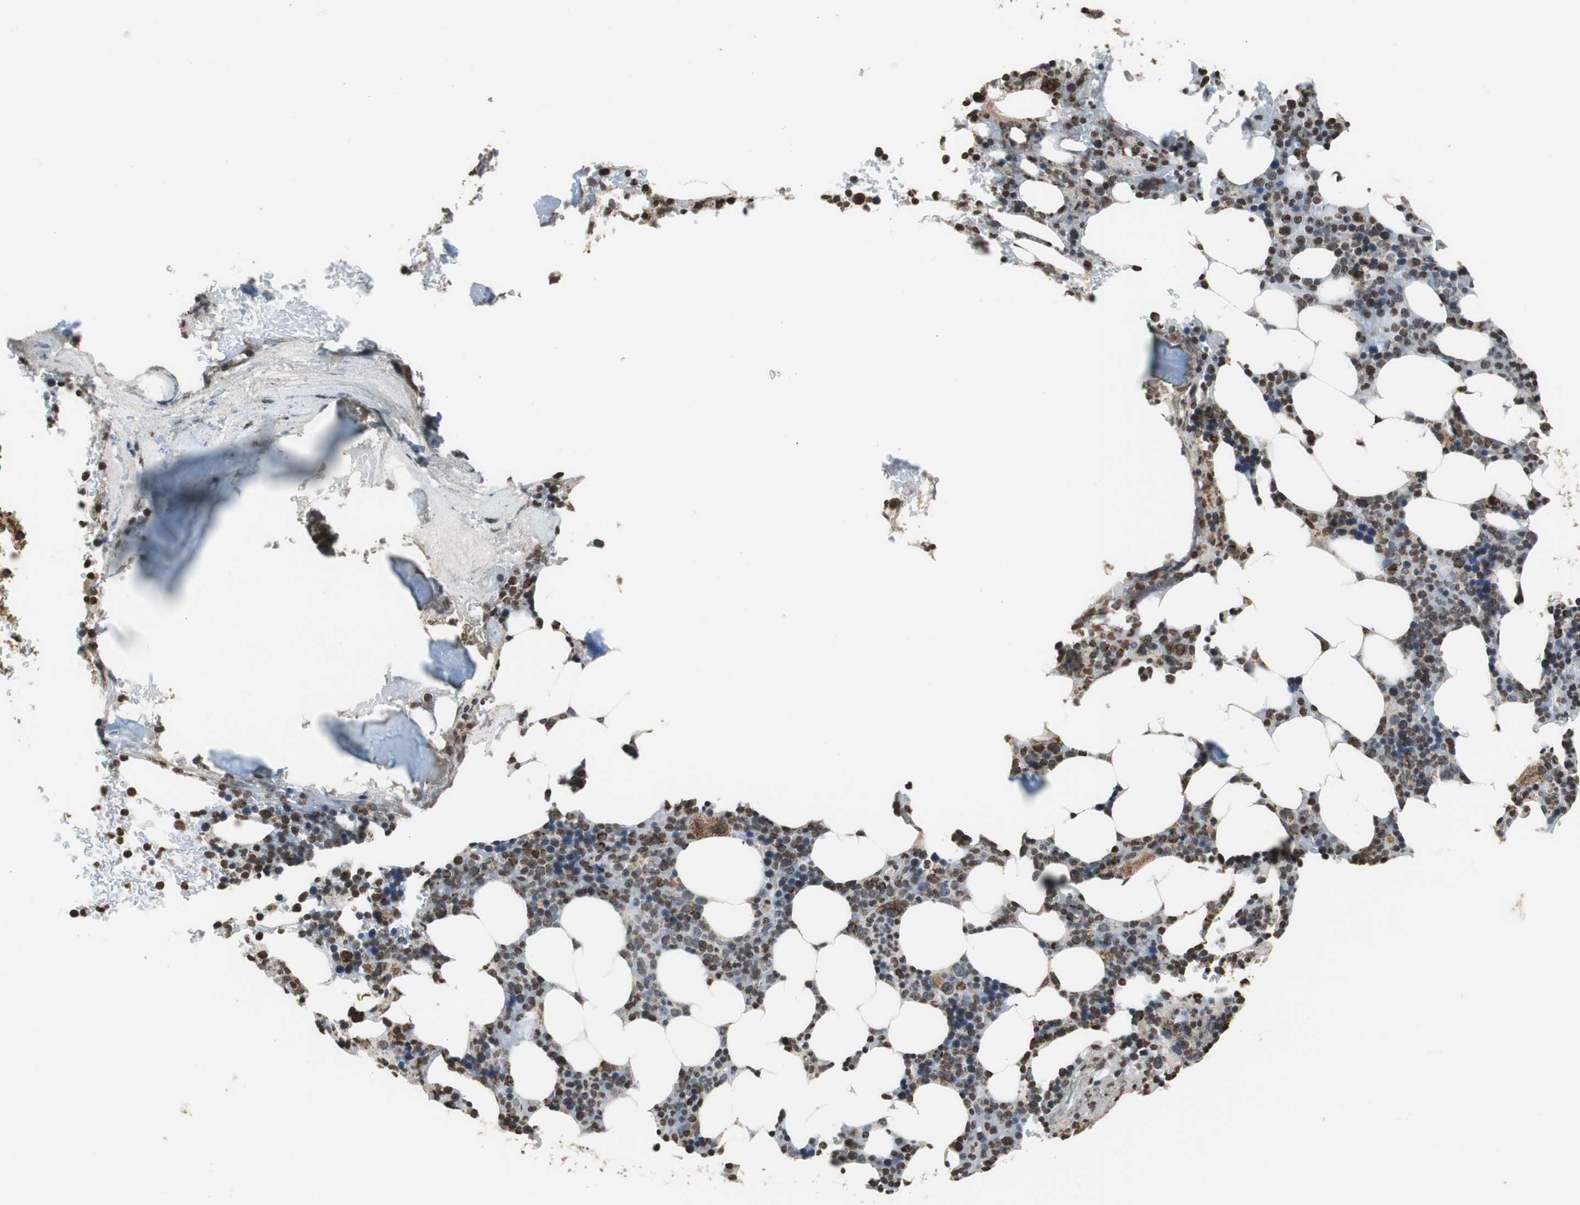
{"staining": {"intensity": "strong", "quantity": ">75%", "location": "cytoplasmic/membranous"}, "tissue": "bone marrow", "cell_type": "Hematopoietic cells", "image_type": "normal", "snomed": [{"axis": "morphology", "description": "Normal tissue, NOS"}, {"axis": "topography", "description": "Bone marrow"}], "caption": "Human bone marrow stained with a brown dye shows strong cytoplasmic/membranous positive expression in about >75% of hematopoietic cells.", "gene": "HSPA9", "patient": {"sex": "female", "age": 73}}